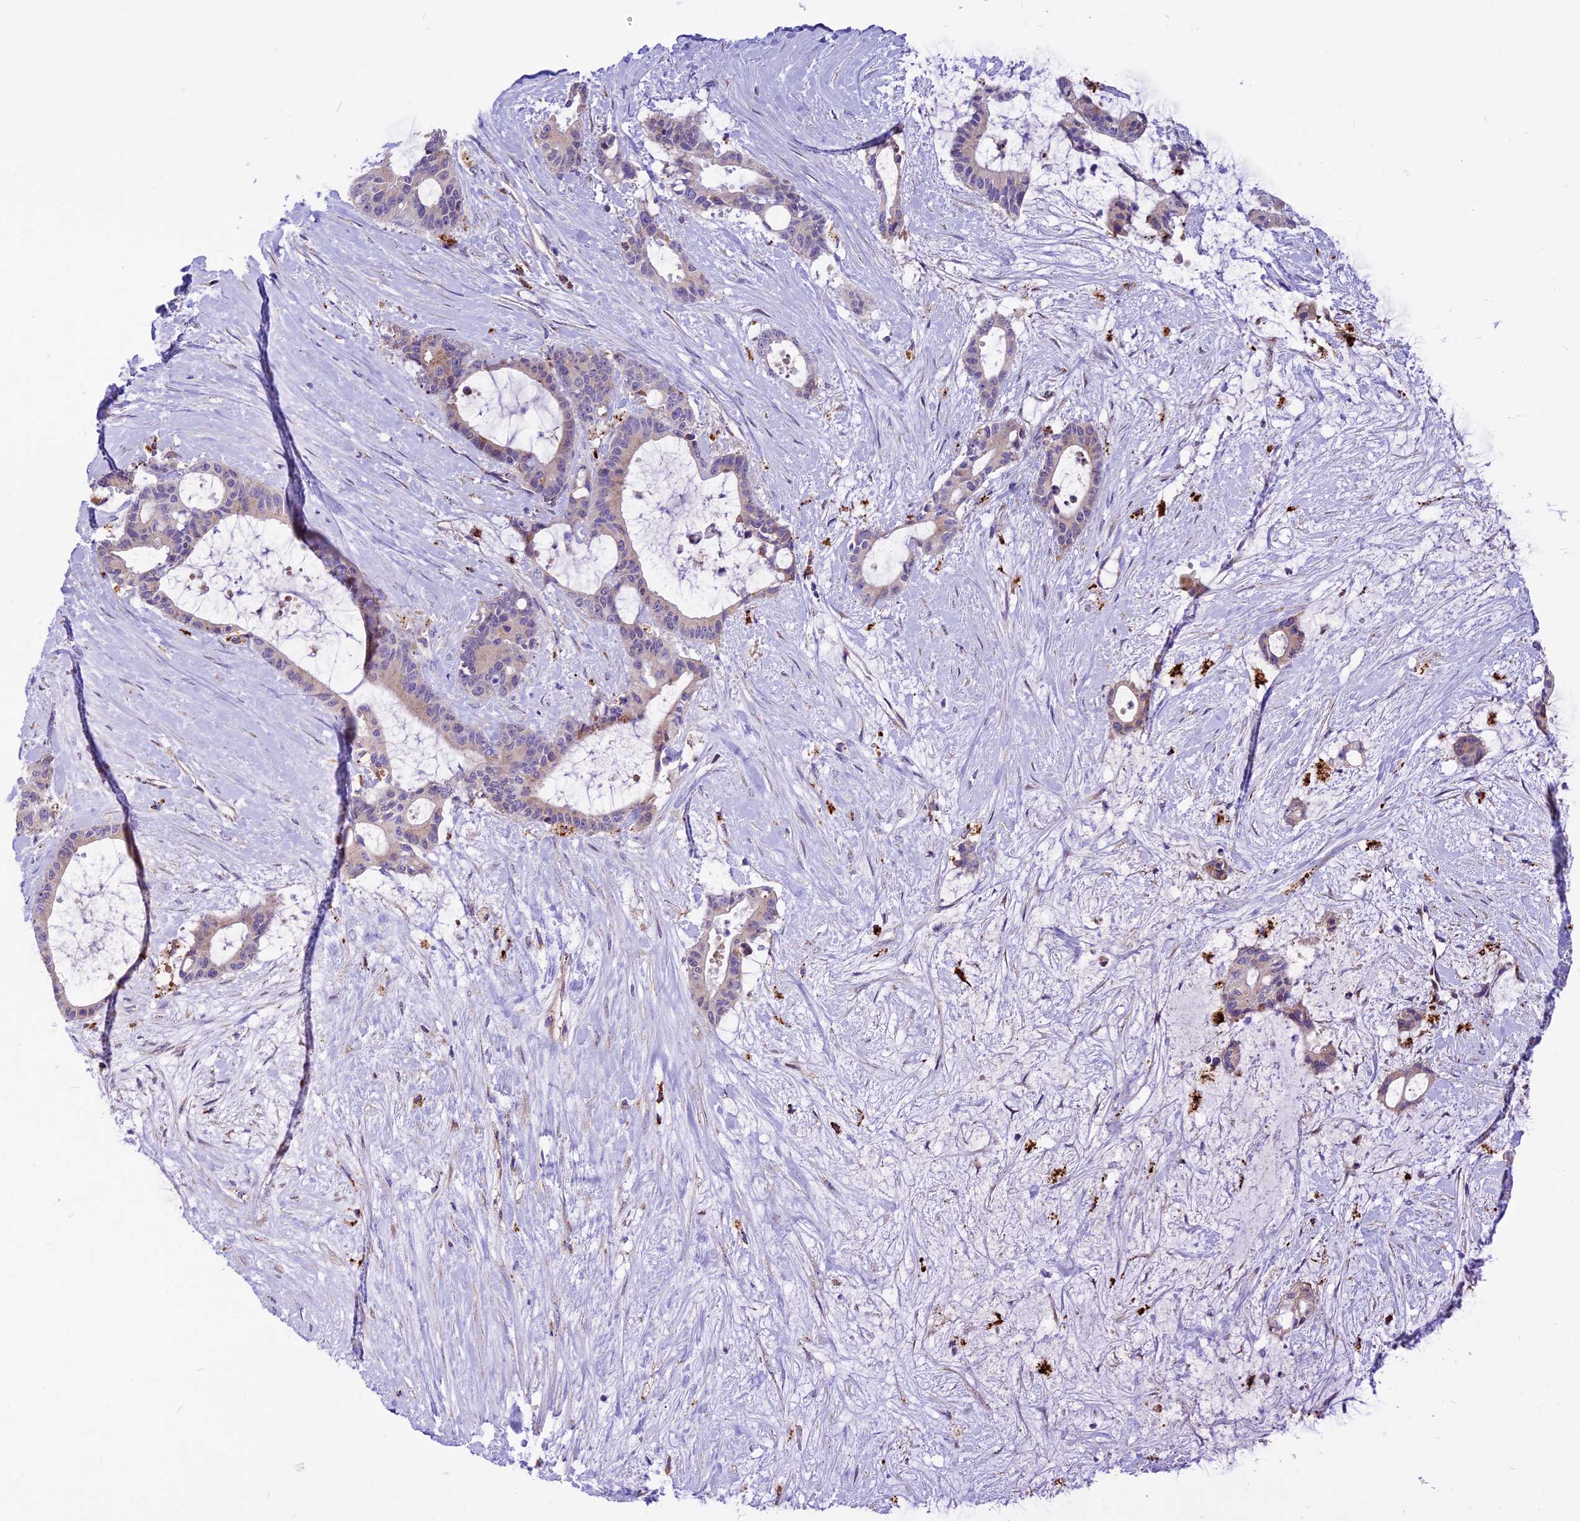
{"staining": {"intensity": "weak", "quantity": "<25%", "location": "cytoplasmic/membranous"}, "tissue": "liver cancer", "cell_type": "Tumor cells", "image_type": "cancer", "snomed": [{"axis": "morphology", "description": "Normal tissue, NOS"}, {"axis": "morphology", "description": "Cholangiocarcinoma"}, {"axis": "topography", "description": "Liver"}, {"axis": "topography", "description": "Peripheral nerve tissue"}], "caption": "High magnification brightfield microscopy of liver cancer (cholangiocarcinoma) stained with DAB (brown) and counterstained with hematoxylin (blue): tumor cells show no significant expression.", "gene": "THRSP", "patient": {"sex": "female", "age": 73}}